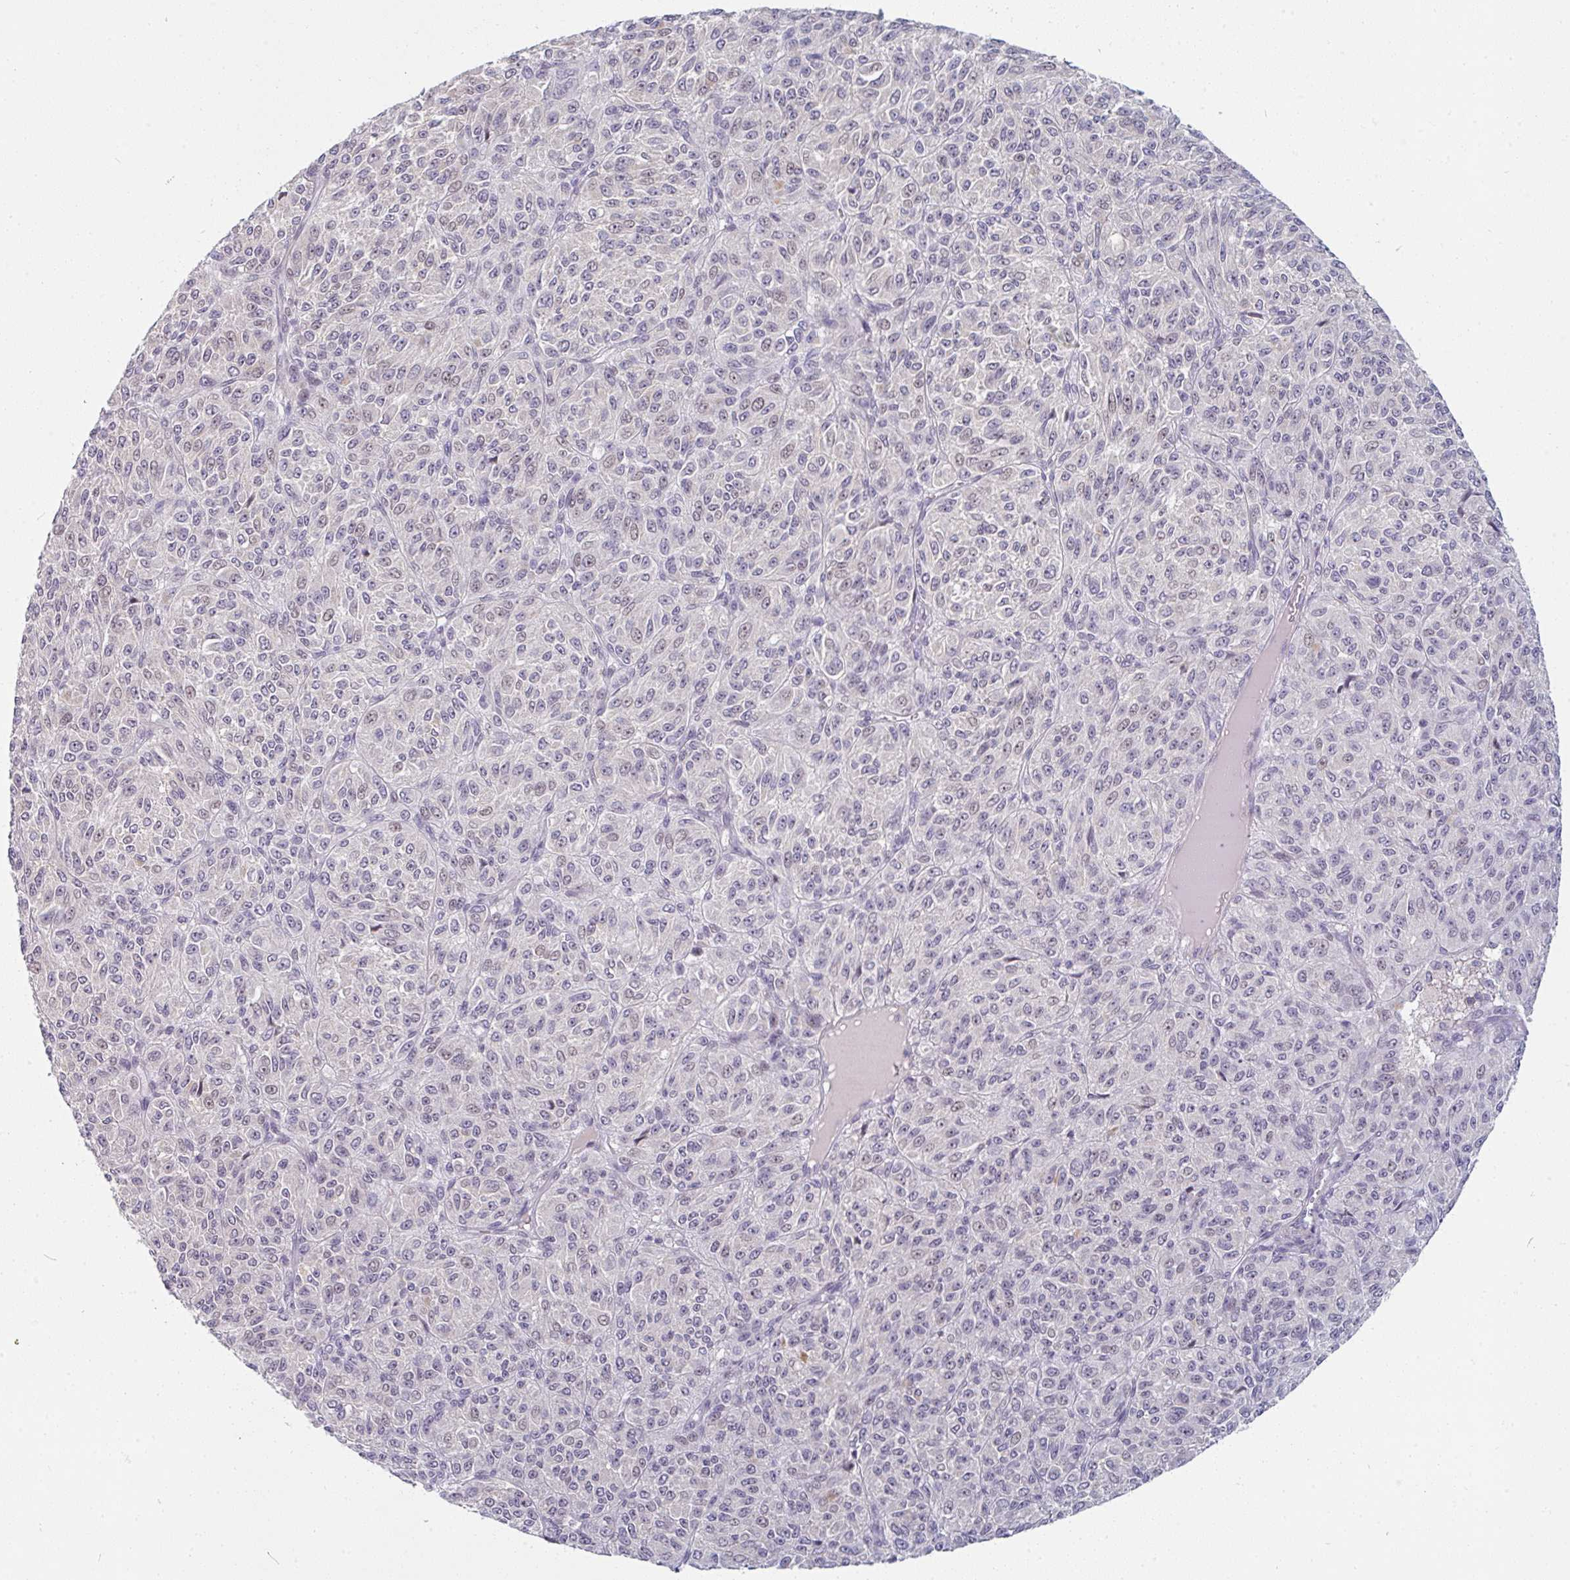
{"staining": {"intensity": "negative", "quantity": "none", "location": "none"}, "tissue": "melanoma", "cell_type": "Tumor cells", "image_type": "cancer", "snomed": [{"axis": "morphology", "description": "Malignant melanoma, Metastatic site"}, {"axis": "topography", "description": "Brain"}], "caption": "There is no significant expression in tumor cells of malignant melanoma (metastatic site). (Stains: DAB immunohistochemistry with hematoxylin counter stain, Microscopy: brightfield microscopy at high magnification).", "gene": "PPFIA4", "patient": {"sex": "female", "age": 56}}